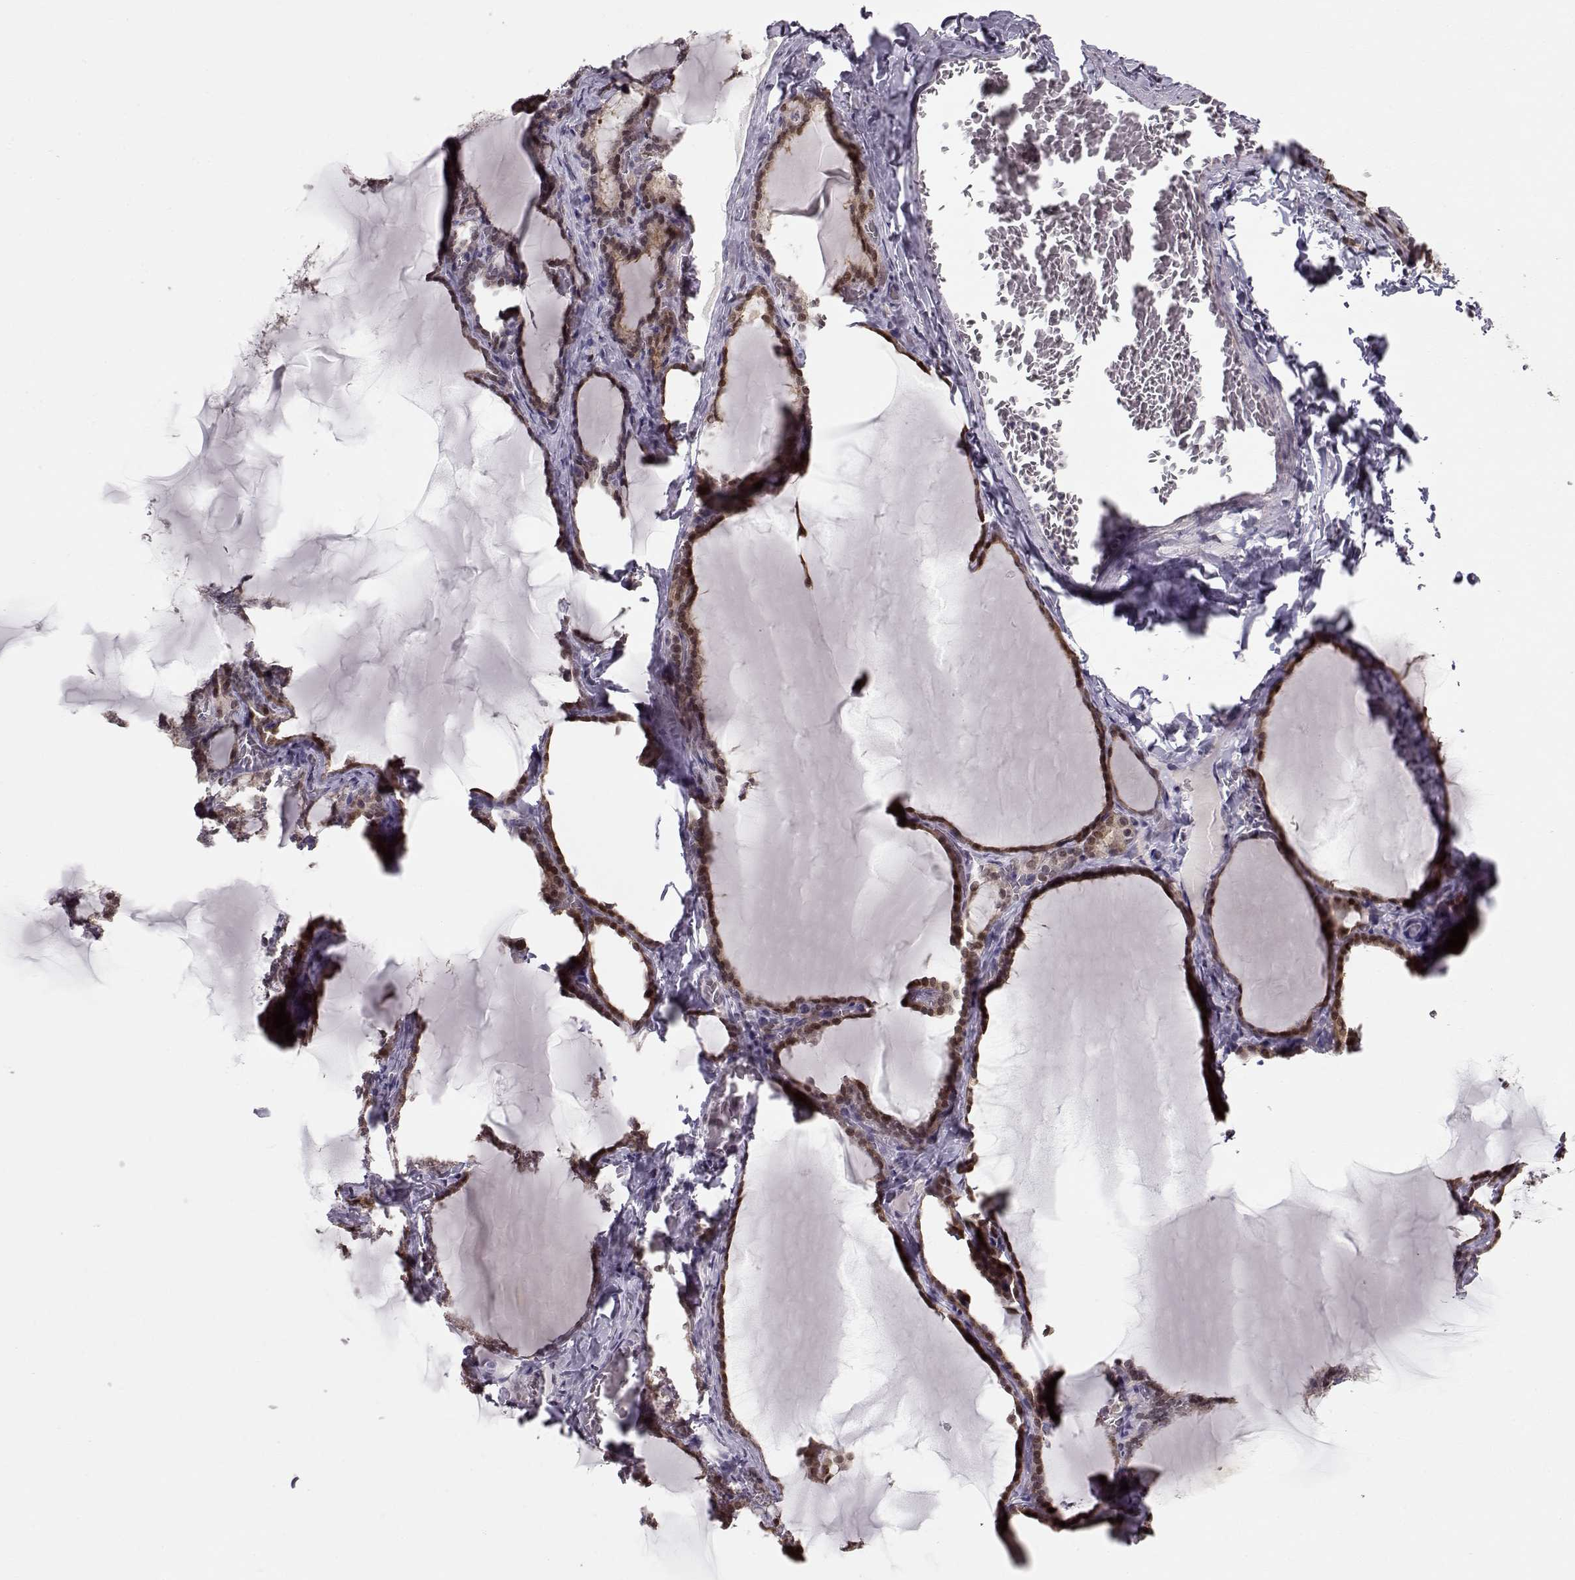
{"staining": {"intensity": "weak", "quantity": "25%-75%", "location": "cytoplasmic/membranous,nuclear"}, "tissue": "thyroid gland", "cell_type": "Glandular cells", "image_type": "normal", "snomed": [{"axis": "morphology", "description": "Normal tissue, NOS"}, {"axis": "morphology", "description": "Hyperplasia, NOS"}, {"axis": "topography", "description": "Thyroid gland"}], "caption": "A brown stain shows weak cytoplasmic/membranous,nuclear expression of a protein in glandular cells of benign human thyroid gland. The staining is performed using DAB (3,3'-diaminobenzidine) brown chromogen to label protein expression. The nuclei are counter-stained blue using hematoxylin.", "gene": "PCP4", "patient": {"sex": "female", "age": 27}}